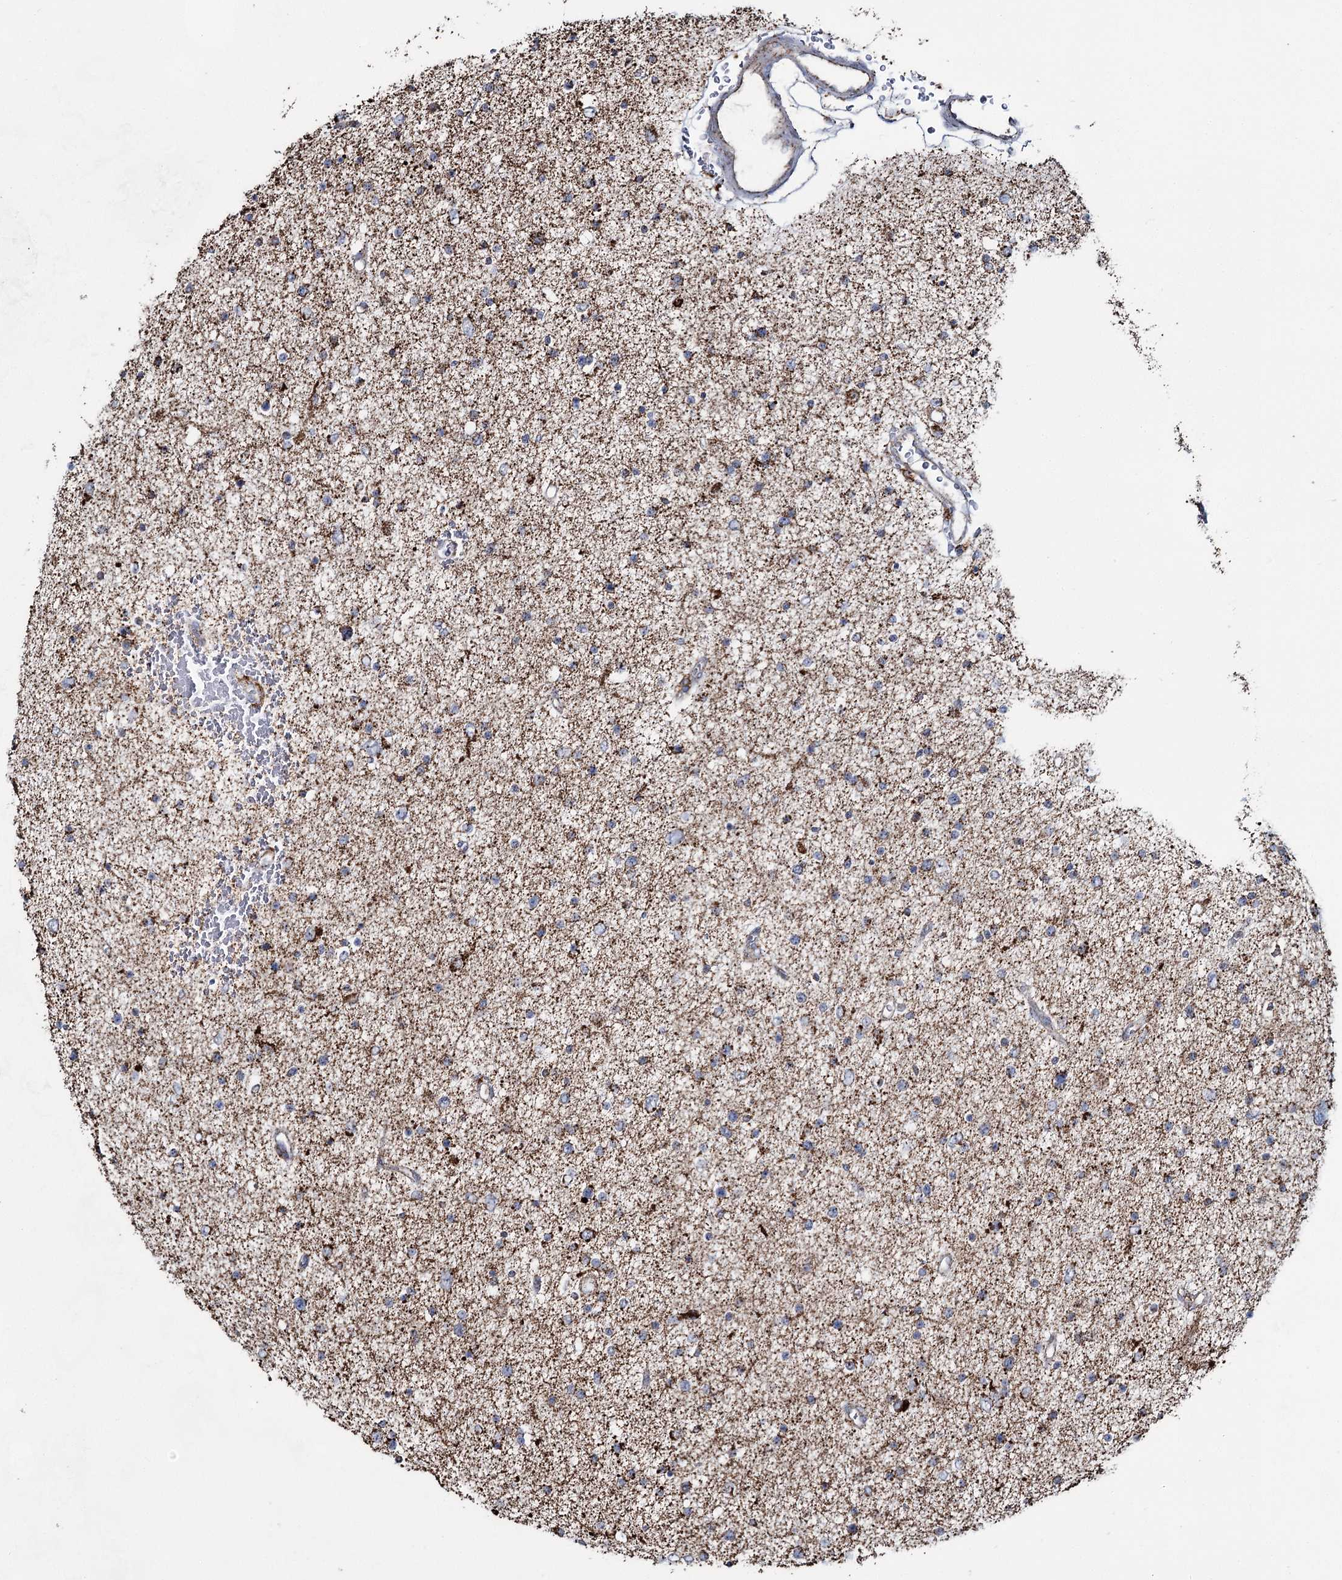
{"staining": {"intensity": "moderate", "quantity": ">75%", "location": "cytoplasmic/membranous"}, "tissue": "glioma", "cell_type": "Tumor cells", "image_type": "cancer", "snomed": [{"axis": "morphology", "description": "Glioma, malignant, Low grade"}, {"axis": "topography", "description": "Brain"}], "caption": "Immunohistochemical staining of malignant glioma (low-grade) shows medium levels of moderate cytoplasmic/membranous protein staining in approximately >75% of tumor cells. (DAB (3,3'-diaminobenzidine) IHC, brown staining for protein, blue staining for nuclei).", "gene": "CWF19L1", "patient": {"sex": "female", "age": 37}}